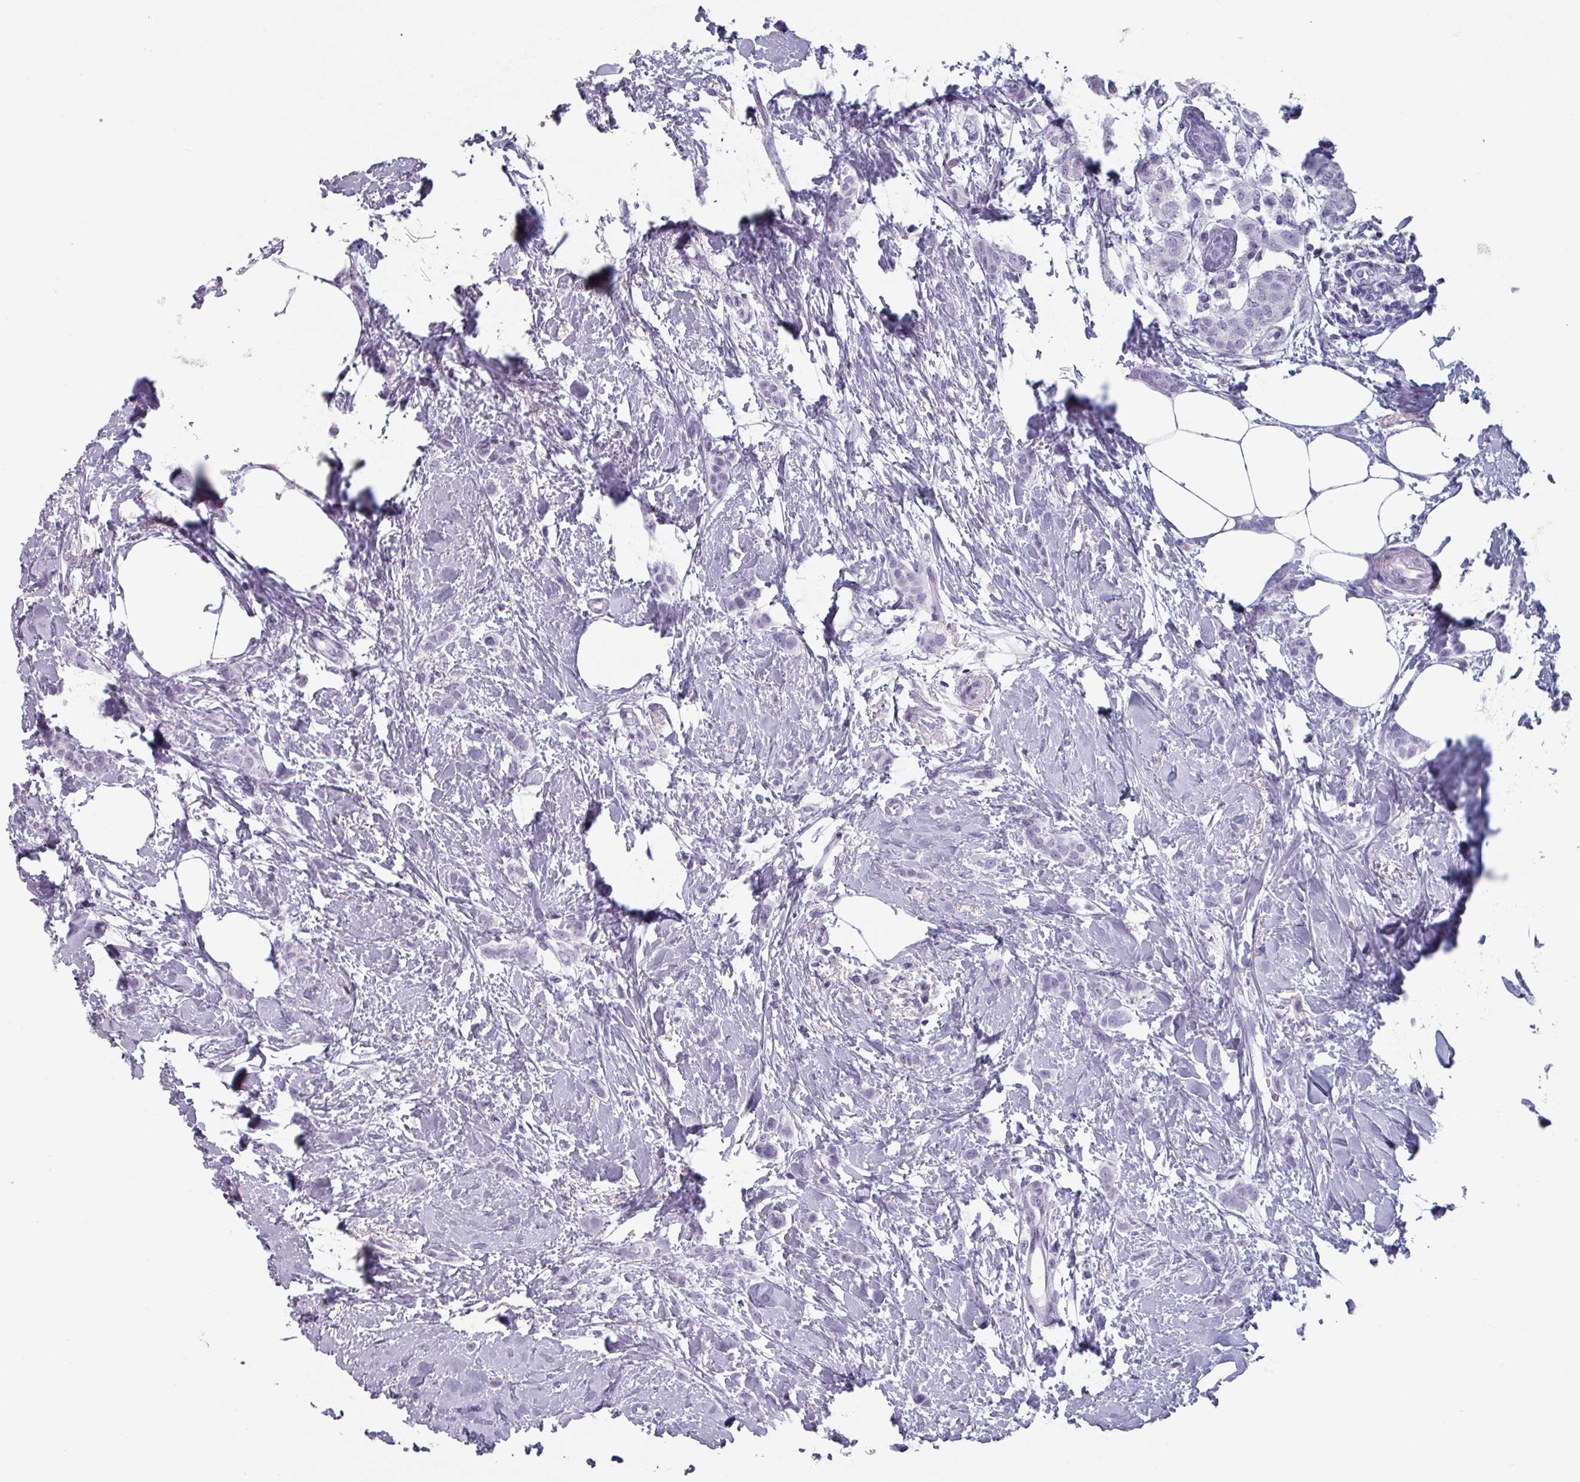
{"staining": {"intensity": "negative", "quantity": "none", "location": "none"}, "tissue": "breast cancer", "cell_type": "Tumor cells", "image_type": "cancer", "snomed": [{"axis": "morphology", "description": "Duct carcinoma"}, {"axis": "topography", "description": "Breast"}], "caption": "Immunohistochemical staining of breast intraductal carcinoma displays no significant staining in tumor cells.", "gene": "SLC35G2", "patient": {"sex": "female", "age": 72}}